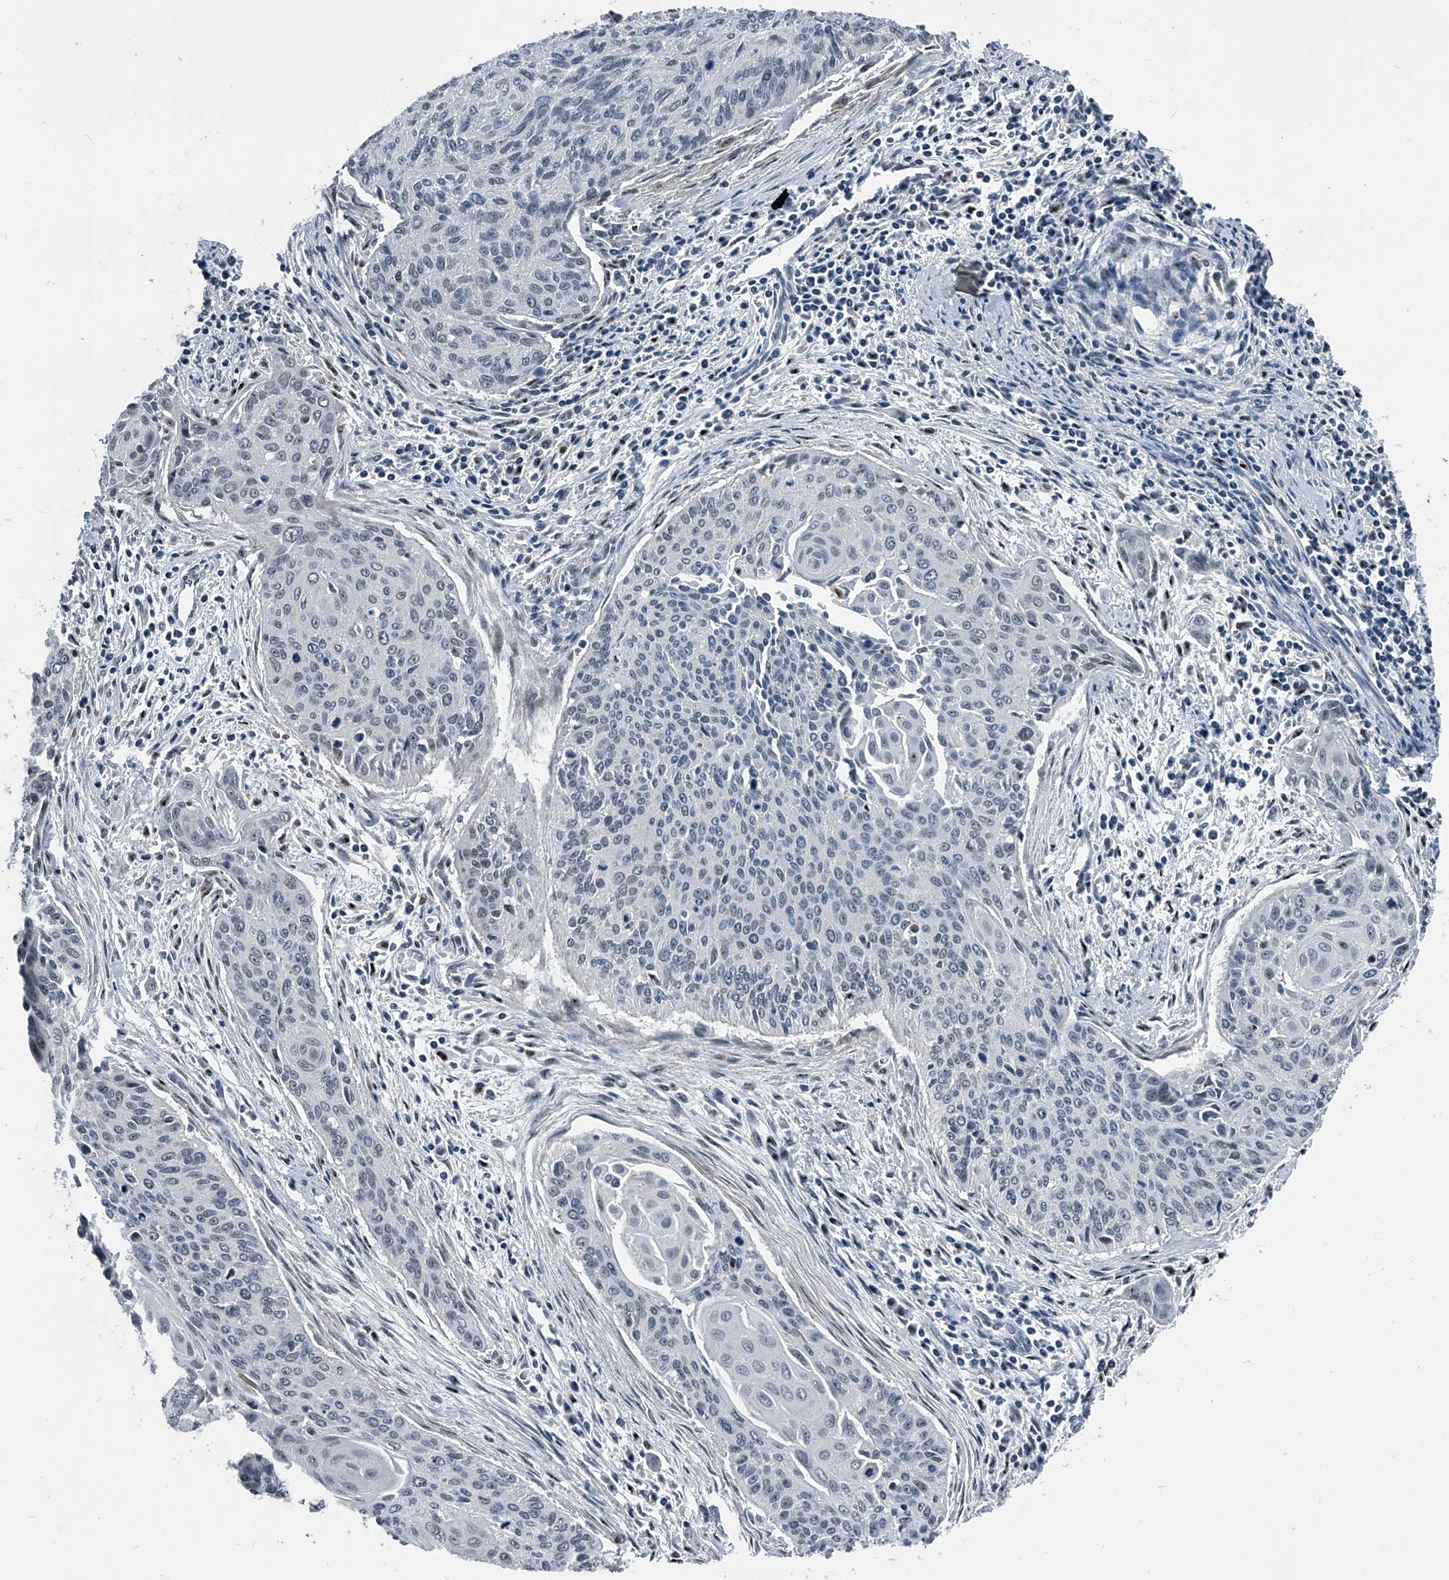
{"staining": {"intensity": "negative", "quantity": "none", "location": "none"}, "tissue": "cervical cancer", "cell_type": "Tumor cells", "image_type": "cancer", "snomed": [{"axis": "morphology", "description": "Squamous cell carcinoma, NOS"}, {"axis": "topography", "description": "Cervix"}], "caption": "Tumor cells show no significant expression in cervical cancer (squamous cell carcinoma). The staining is performed using DAB brown chromogen with nuclei counter-stained in using hematoxylin.", "gene": "MEN1", "patient": {"sex": "female", "age": 55}}